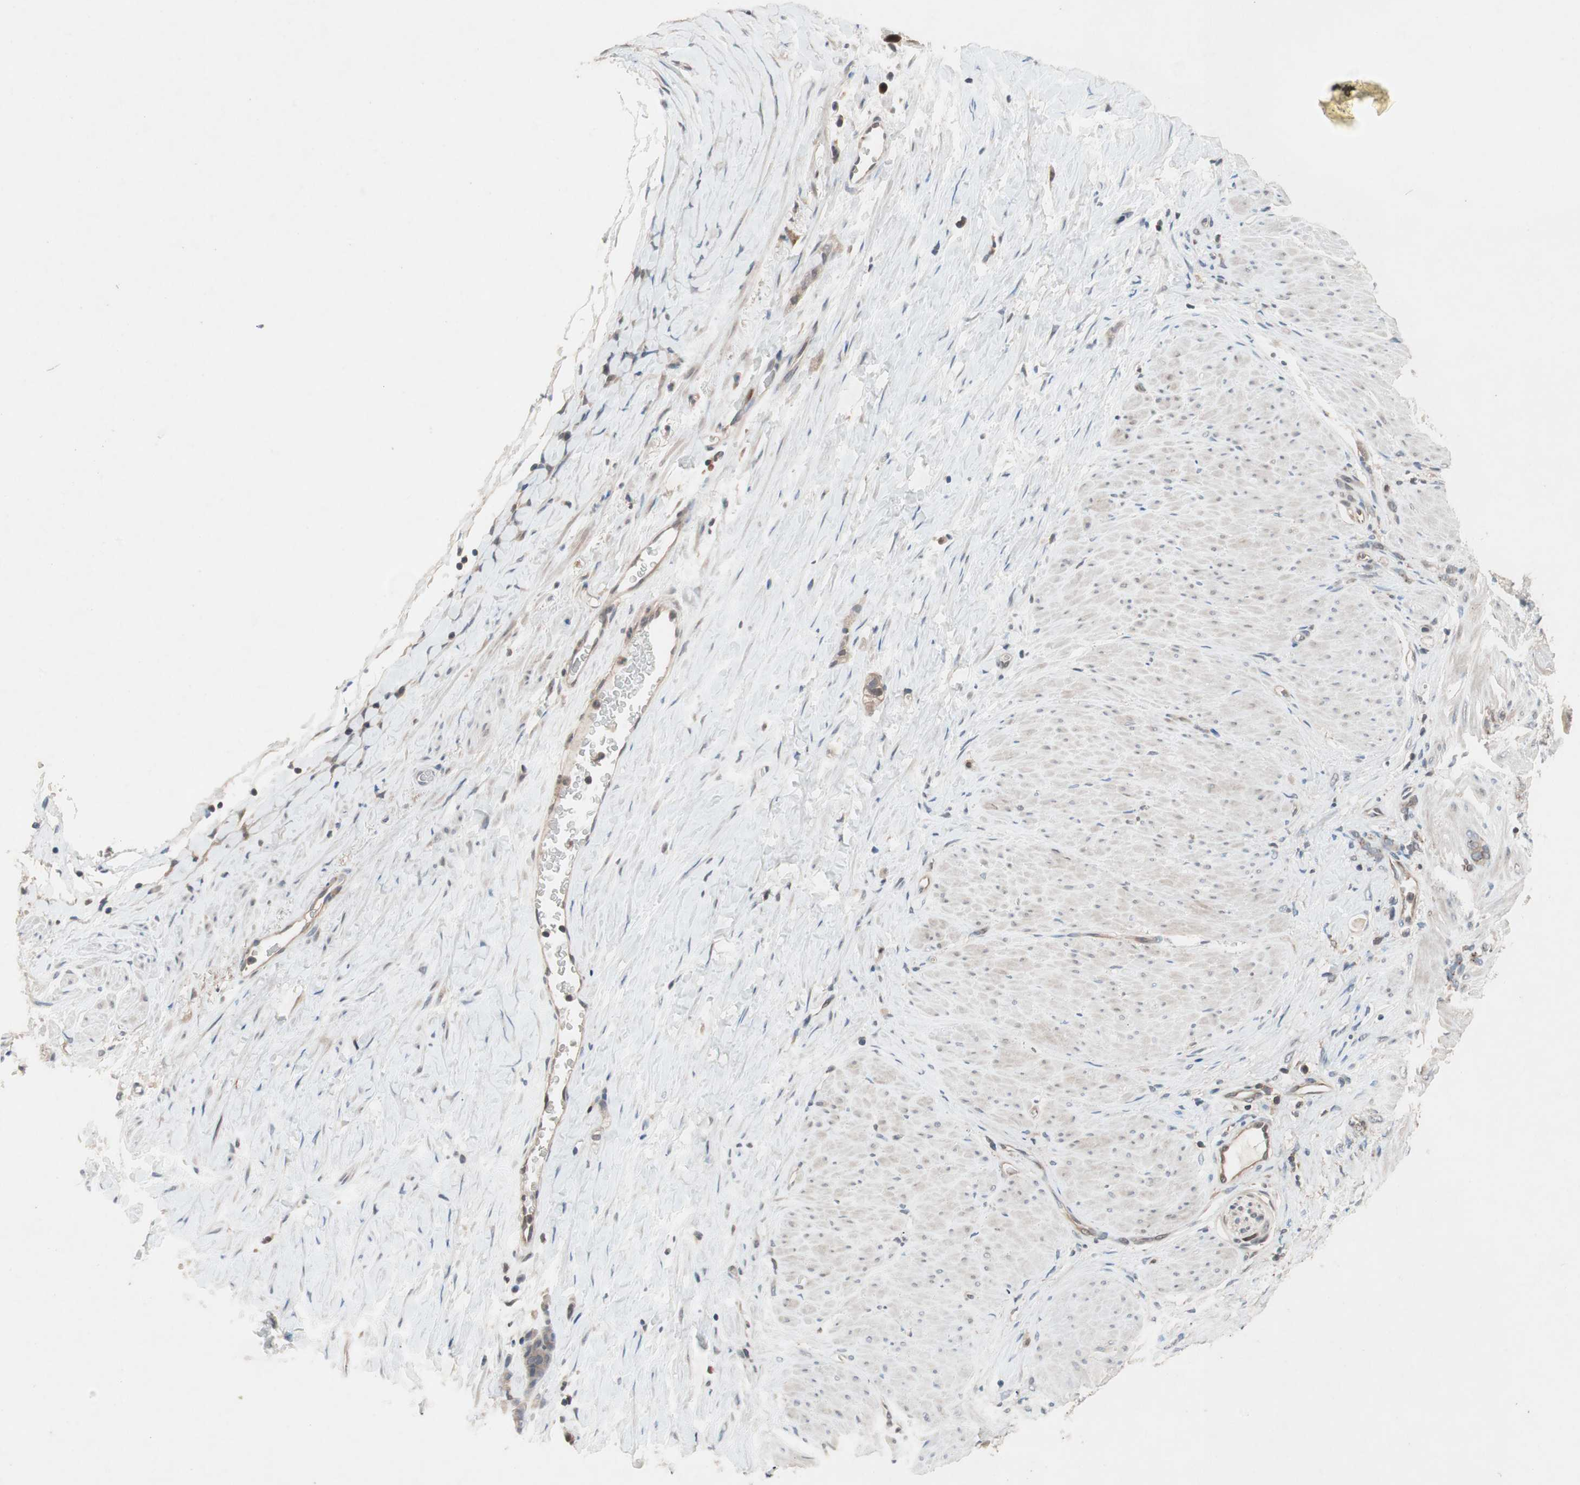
{"staining": {"intensity": "negative", "quantity": "none", "location": "none"}, "tissue": "stomach cancer", "cell_type": "Tumor cells", "image_type": "cancer", "snomed": [{"axis": "morphology", "description": "Adenocarcinoma, NOS"}, {"axis": "topography", "description": "Stomach"}], "caption": "IHC image of neoplastic tissue: adenocarcinoma (stomach) stained with DAB shows no significant protein staining in tumor cells.", "gene": "GALT", "patient": {"sex": "male", "age": 82}}